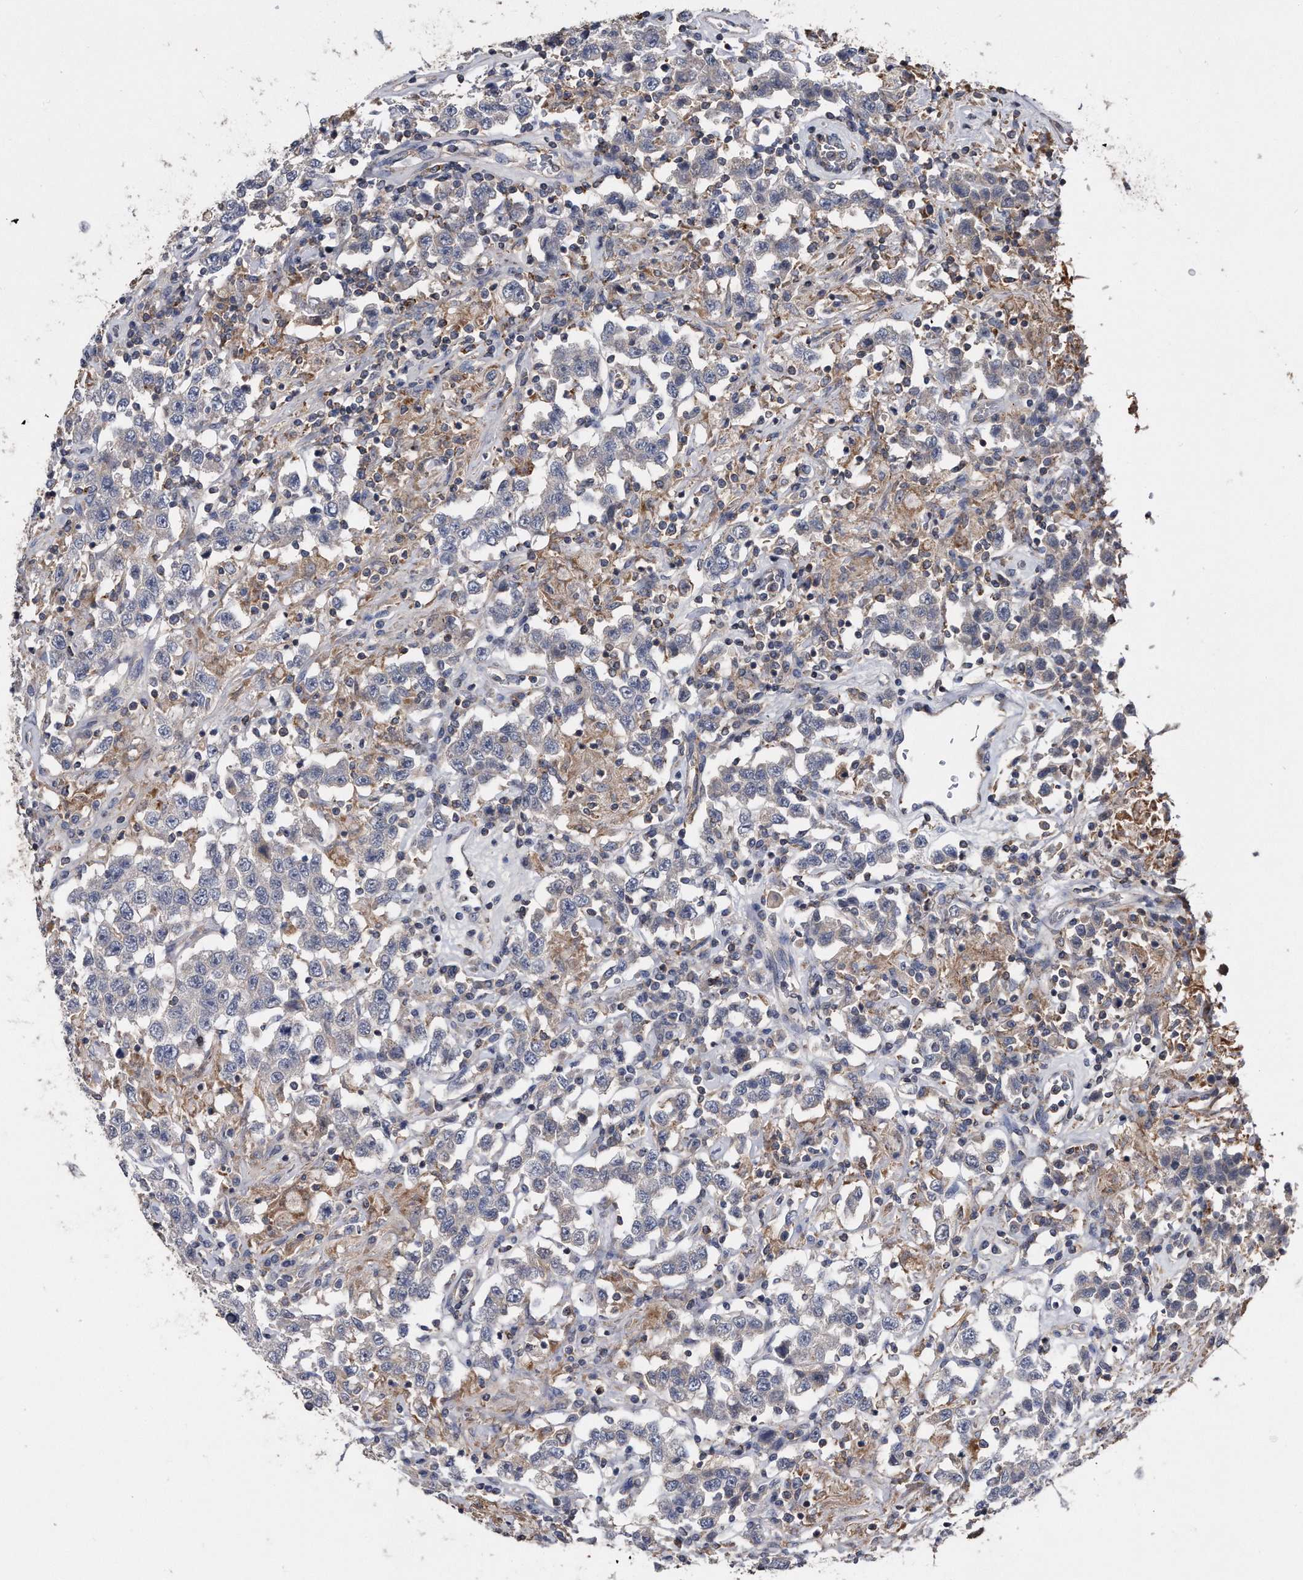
{"staining": {"intensity": "negative", "quantity": "none", "location": "none"}, "tissue": "testis cancer", "cell_type": "Tumor cells", "image_type": "cancer", "snomed": [{"axis": "morphology", "description": "Seminoma, NOS"}, {"axis": "topography", "description": "Testis"}], "caption": "Immunohistochemistry of human testis seminoma exhibits no staining in tumor cells.", "gene": "KCND3", "patient": {"sex": "male", "age": 41}}